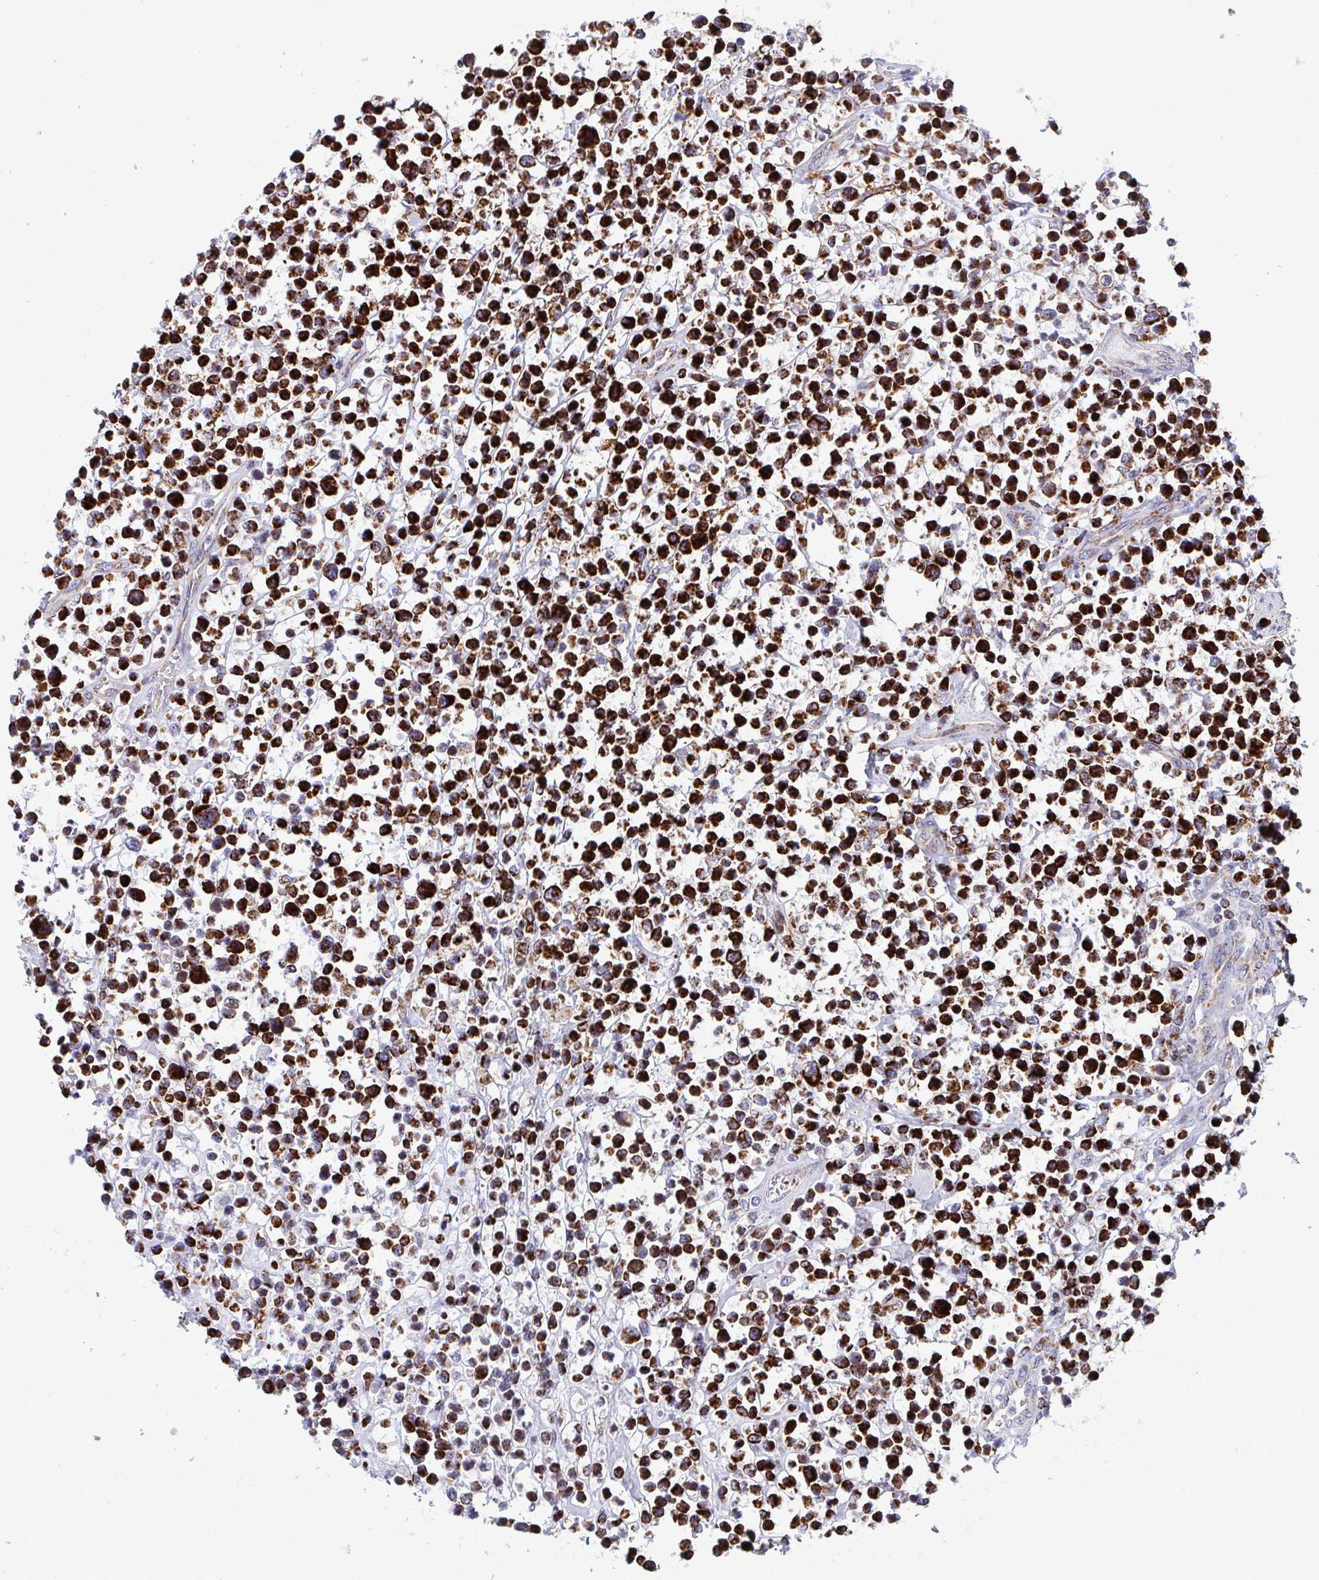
{"staining": {"intensity": "strong", "quantity": ">75%", "location": "cytoplasmic/membranous"}, "tissue": "lymphoma", "cell_type": "Tumor cells", "image_type": "cancer", "snomed": [{"axis": "morphology", "description": "Malignant lymphoma, non-Hodgkin's type, Low grade"}, {"axis": "topography", "description": "Lymph node"}], "caption": "Tumor cells exhibit strong cytoplasmic/membranous positivity in about >75% of cells in malignant lymphoma, non-Hodgkin's type (low-grade). The staining was performed using DAB (3,3'-diaminobenzidine) to visualize the protein expression in brown, while the nuclei were stained in blue with hematoxylin (Magnification: 20x).", "gene": "ATP5MJ", "patient": {"sex": "male", "age": 60}}